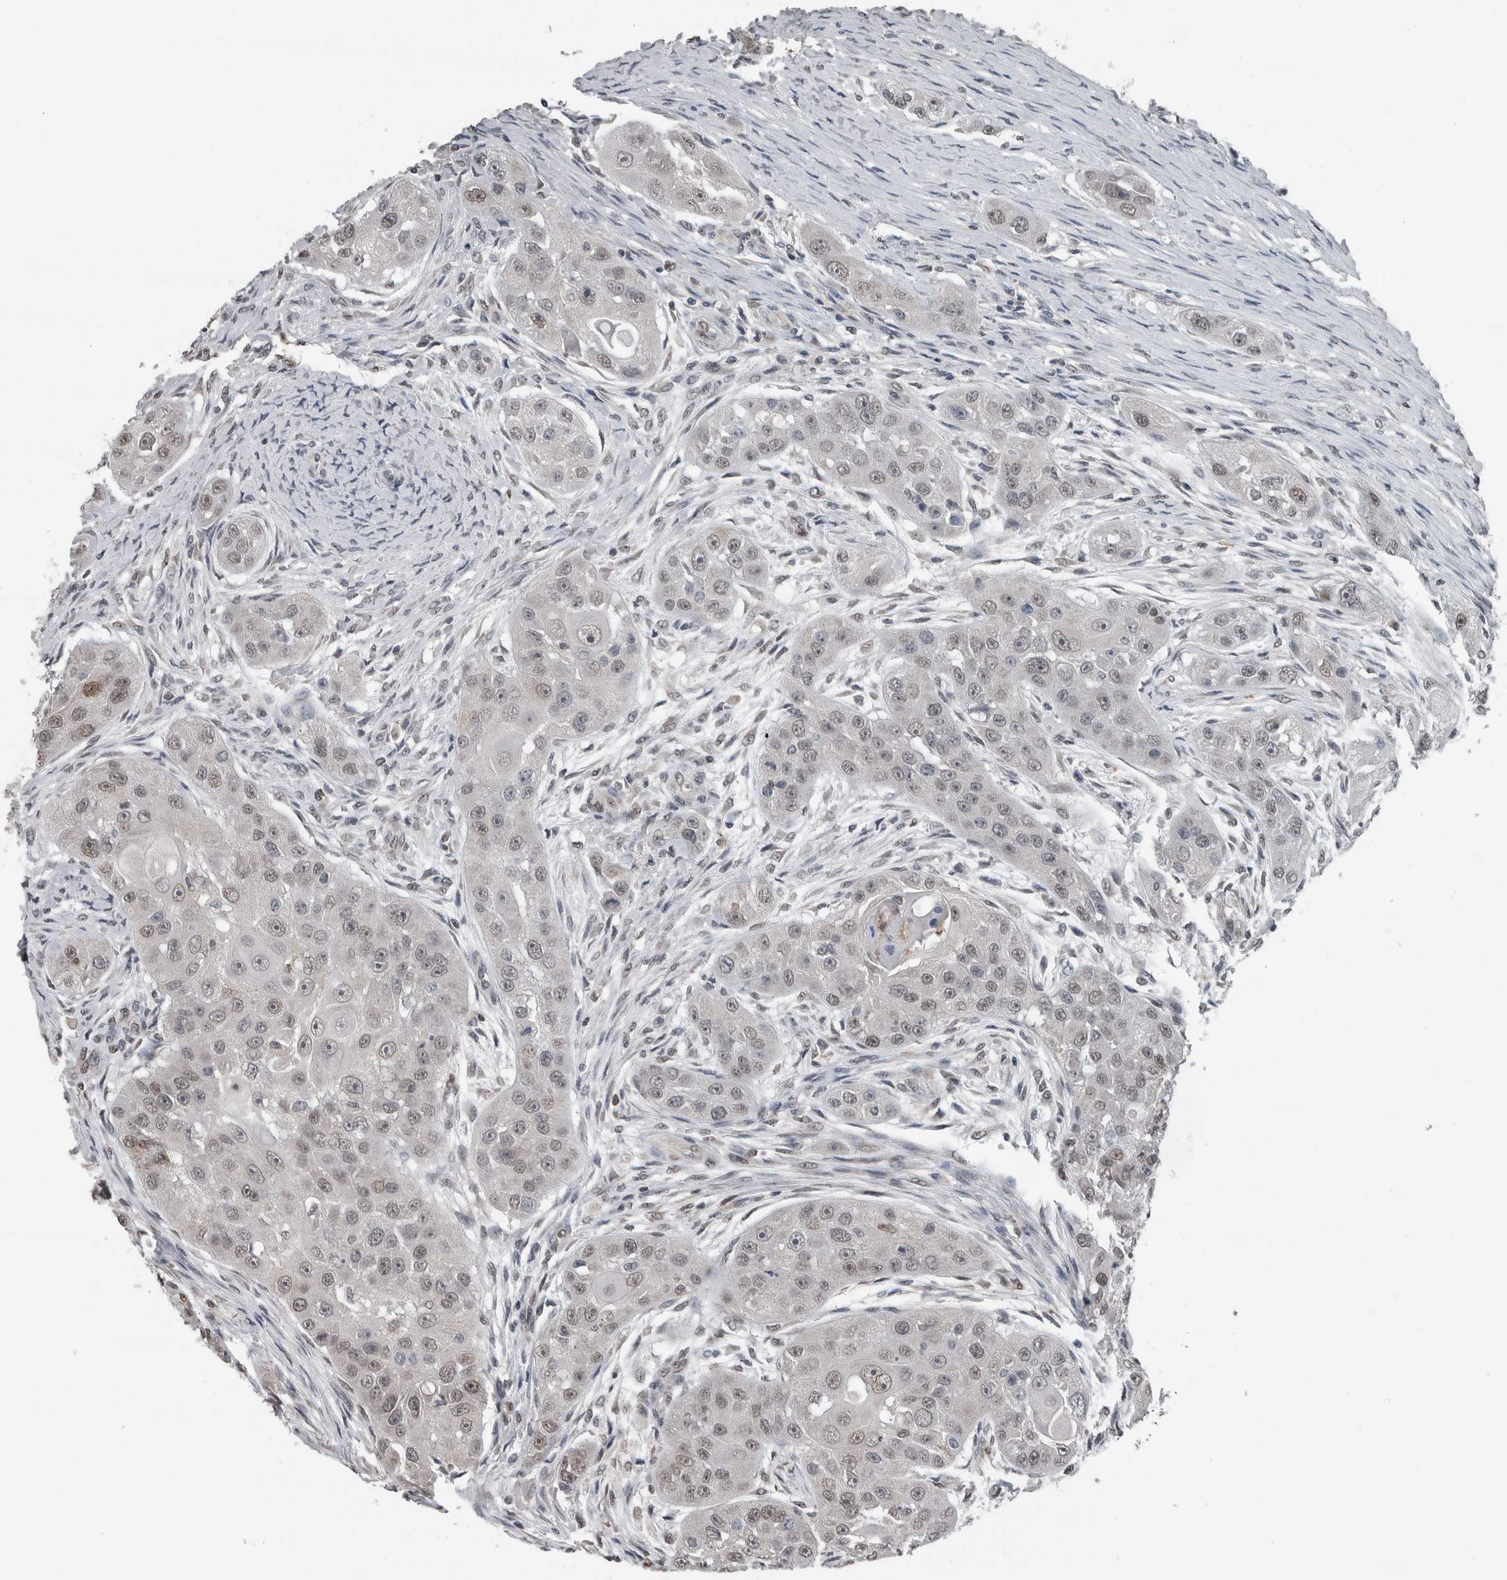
{"staining": {"intensity": "weak", "quantity": "<25%", "location": "nuclear"}, "tissue": "head and neck cancer", "cell_type": "Tumor cells", "image_type": "cancer", "snomed": [{"axis": "morphology", "description": "Normal tissue, NOS"}, {"axis": "morphology", "description": "Squamous cell carcinoma, NOS"}, {"axis": "topography", "description": "Skeletal muscle"}, {"axis": "topography", "description": "Head-Neck"}], "caption": "Immunohistochemistry (IHC) photomicrograph of human head and neck cancer stained for a protein (brown), which exhibits no positivity in tumor cells. (Immunohistochemistry, brightfield microscopy, high magnification).", "gene": "MAFF", "patient": {"sex": "male", "age": 51}}